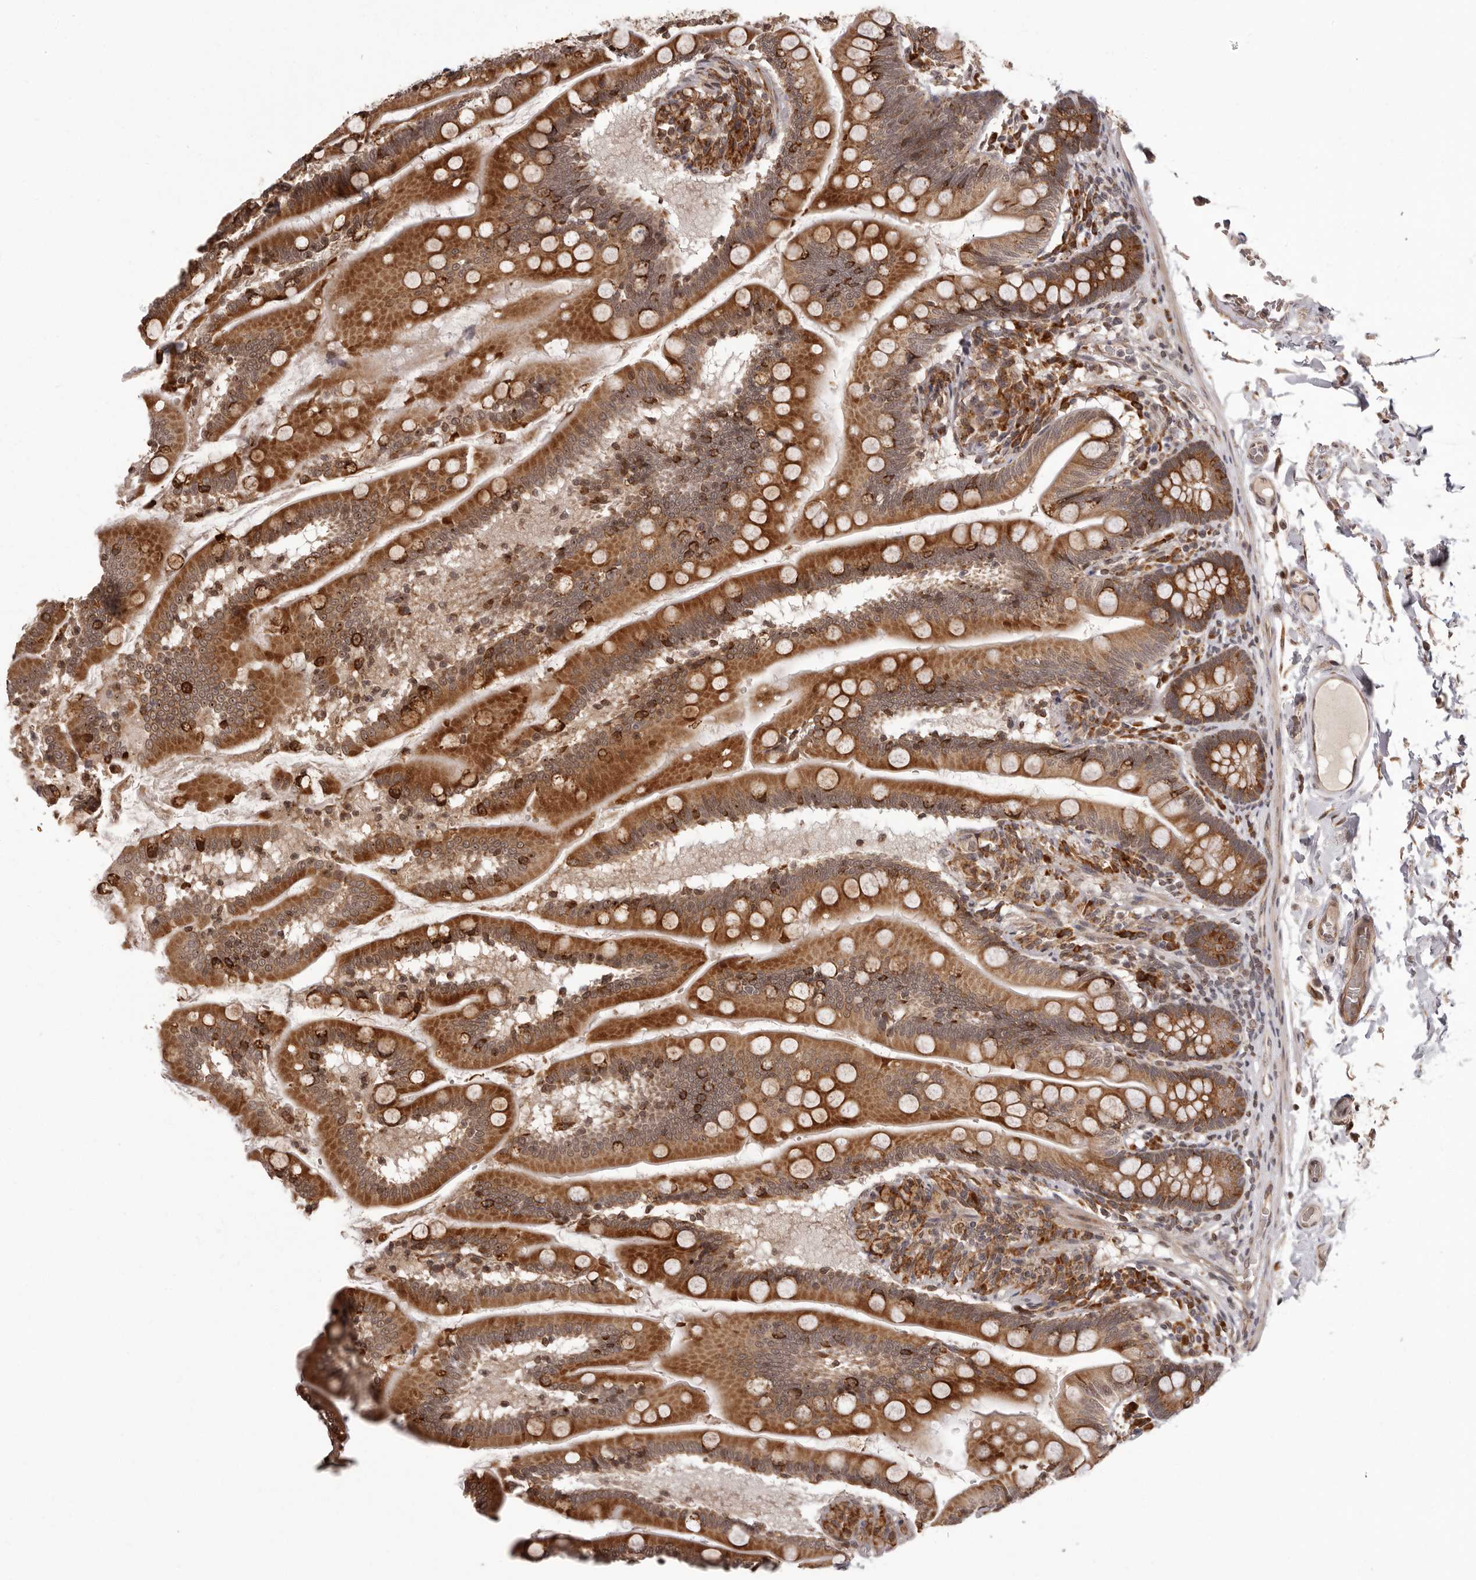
{"staining": {"intensity": "strong", "quantity": ">75%", "location": "cytoplasmic/membranous"}, "tissue": "small intestine", "cell_type": "Glandular cells", "image_type": "normal", "snomed": [{"axis": "morphology", "description": "Normal tissue, NOS"}, {"axis": "topography", "description": "Small intestine"}], "caption": "About >75% of glandular cells in normal human small intestine exhibit strong cytoplasmic/membranous protein staining as visualized by brown immunohistochemical staining.", "gene": "IL32", "patient": {"sex": "female", "age": 64}}